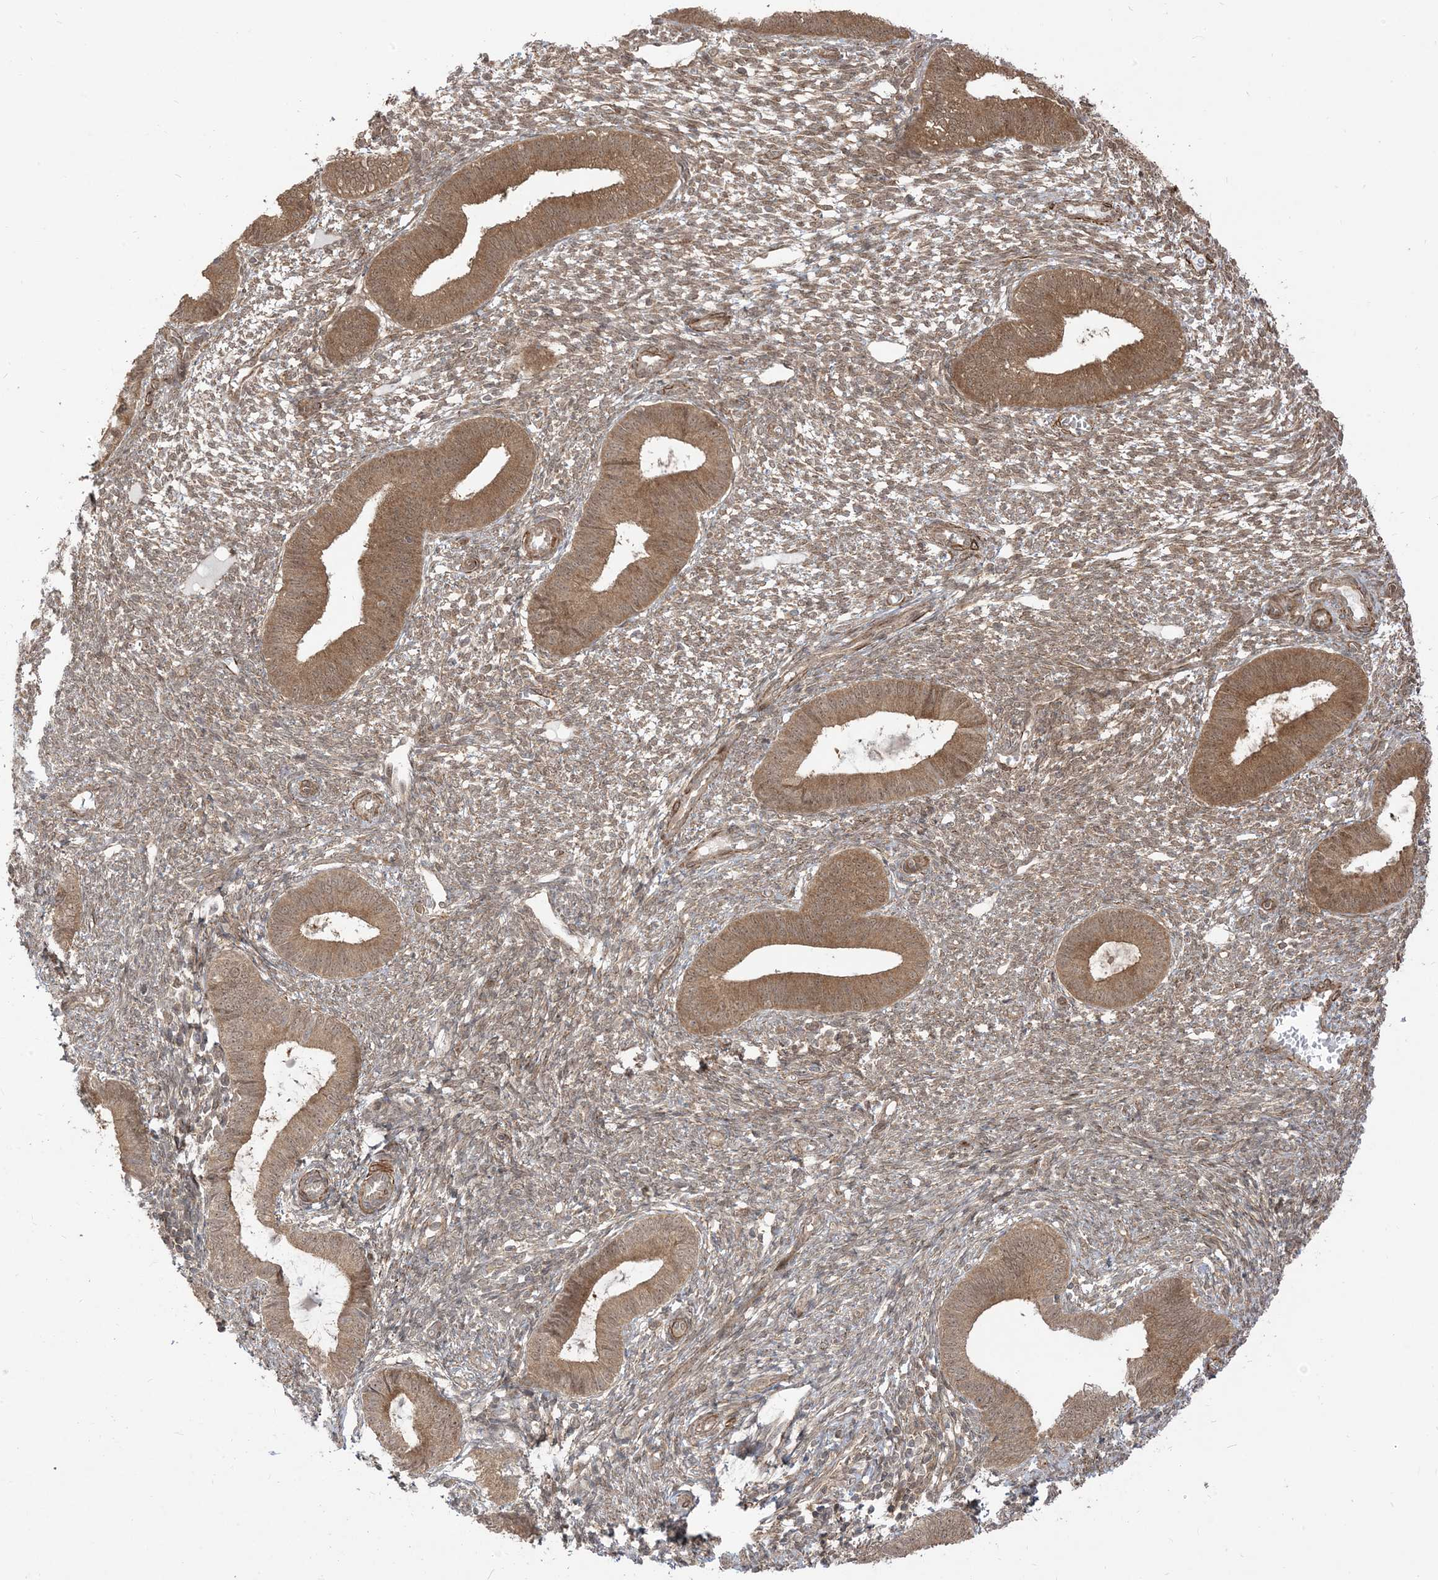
{"staining": {"intensity": "weak", "quantity": ">75%", "location": "cytoplasmic/membranous,nuclear"}, "tissue": "endometrium", "cell_type": "Cells in endometrial stroma", "image_type": "normal", "snomed": [{"axis": "morphology", "description": "Normal tissue, NOS"}, {"axis": "topography", "description": "Endometrium"}], "caption": "Protein staining by immunohistochemistry (IHC) shows weak cytoplasmic/membranous,nuclear expression in about >75% of cells in endometrial stroma in normal endometrium.", "gene": "TBCC", "patient": {"sex": "female", "age": 46}}